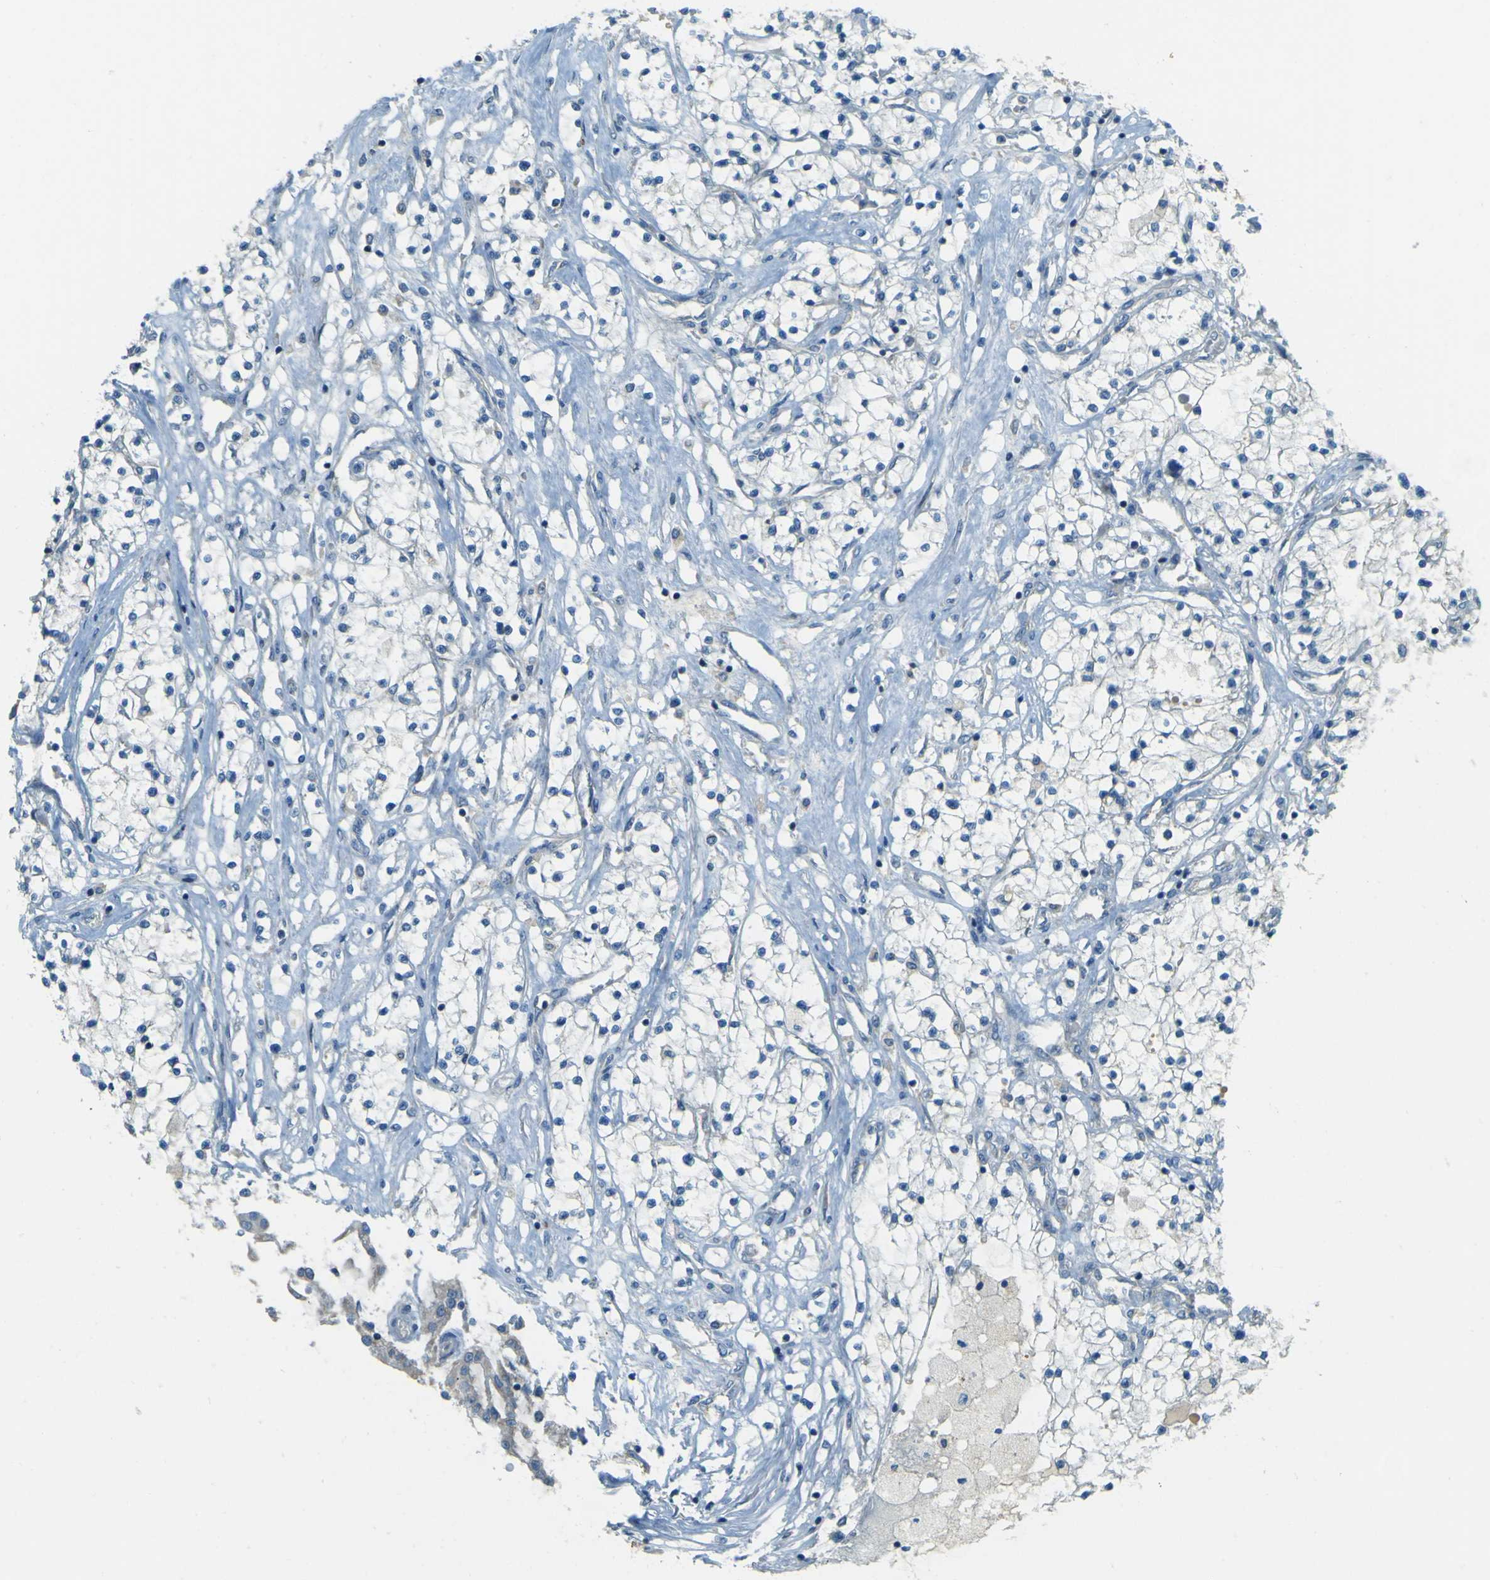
{"staining": {"intensity": "negative", "quantity": "none", "location": "none"}, "tissue": "renal cancer", "cell_type": "Tumor cells", "image_type": "cancer", "snomed": [{"axis": "morphology", "description": "Adenocarcinoma, NOS"}, {"axis": "topography", "description": "Kidney"}], "caption": "The image exhibits no significant positivity in tumor cells of renal cancer (adenocarcinoma).", "gene": "FKTN", "patient": {"sex": "male", "age": 68}}